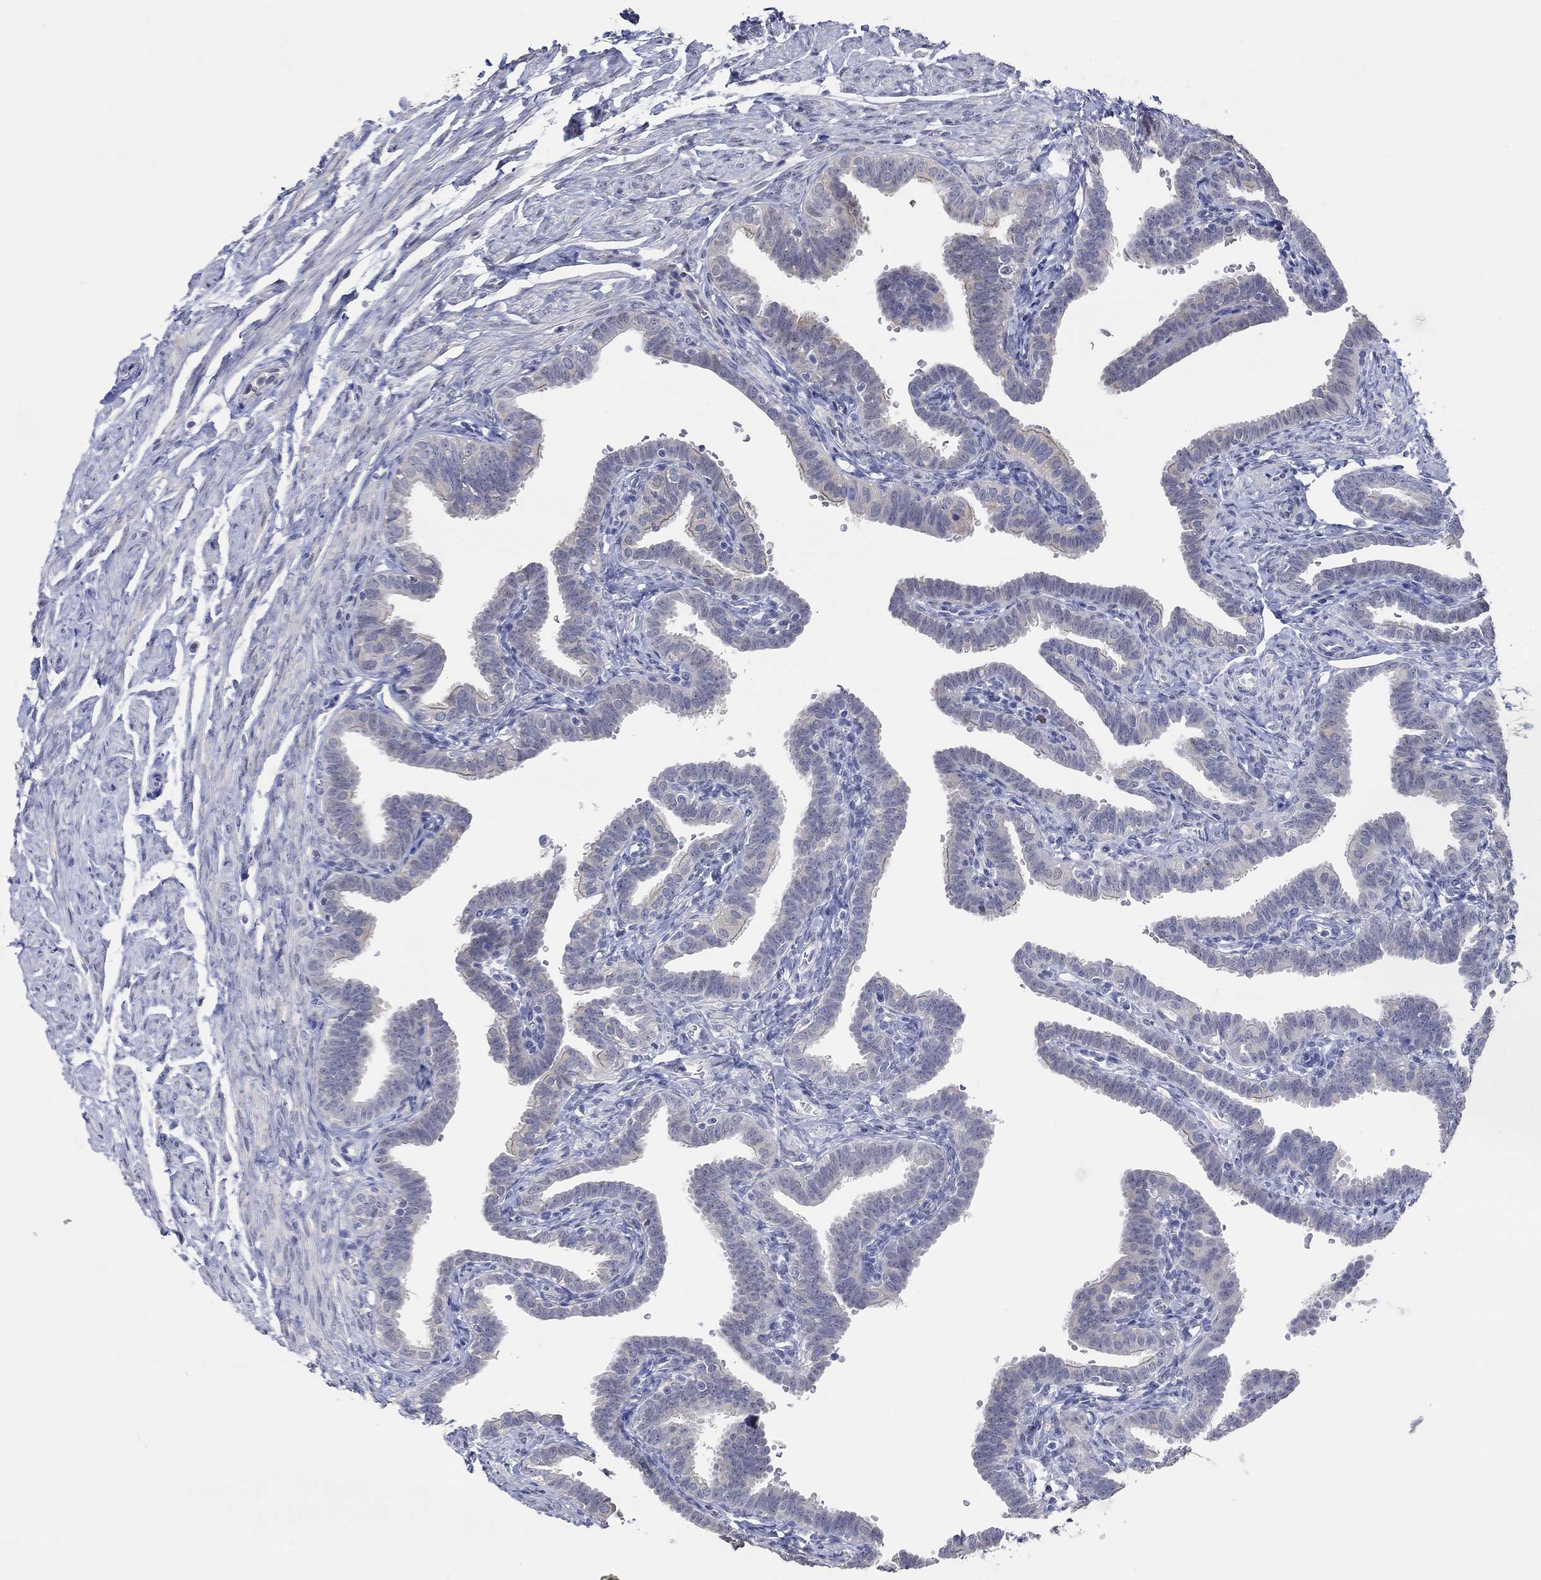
{"staining": {"intensity": "weak", "quantity": "<25%", "location": "cytoplasmic/membranous"}, "tissue": "fallopian tube", "cell_type": "Glandular cells", "image_type": "normal", "snomed": [{"axis": "morphology", "description": "Normal tissue, NOS"}, {"axis": "topography", "description": "Fallopian tube"}, {"axis": "topography", "description": "Ovary"}], "caption": "Immunohistochemistry (IHC) of unremarkable human fallopian tube demonstrates no expression in glandular cells.", "gene": "PNMA5", "patient": {"sex": "female", "age": 57}}